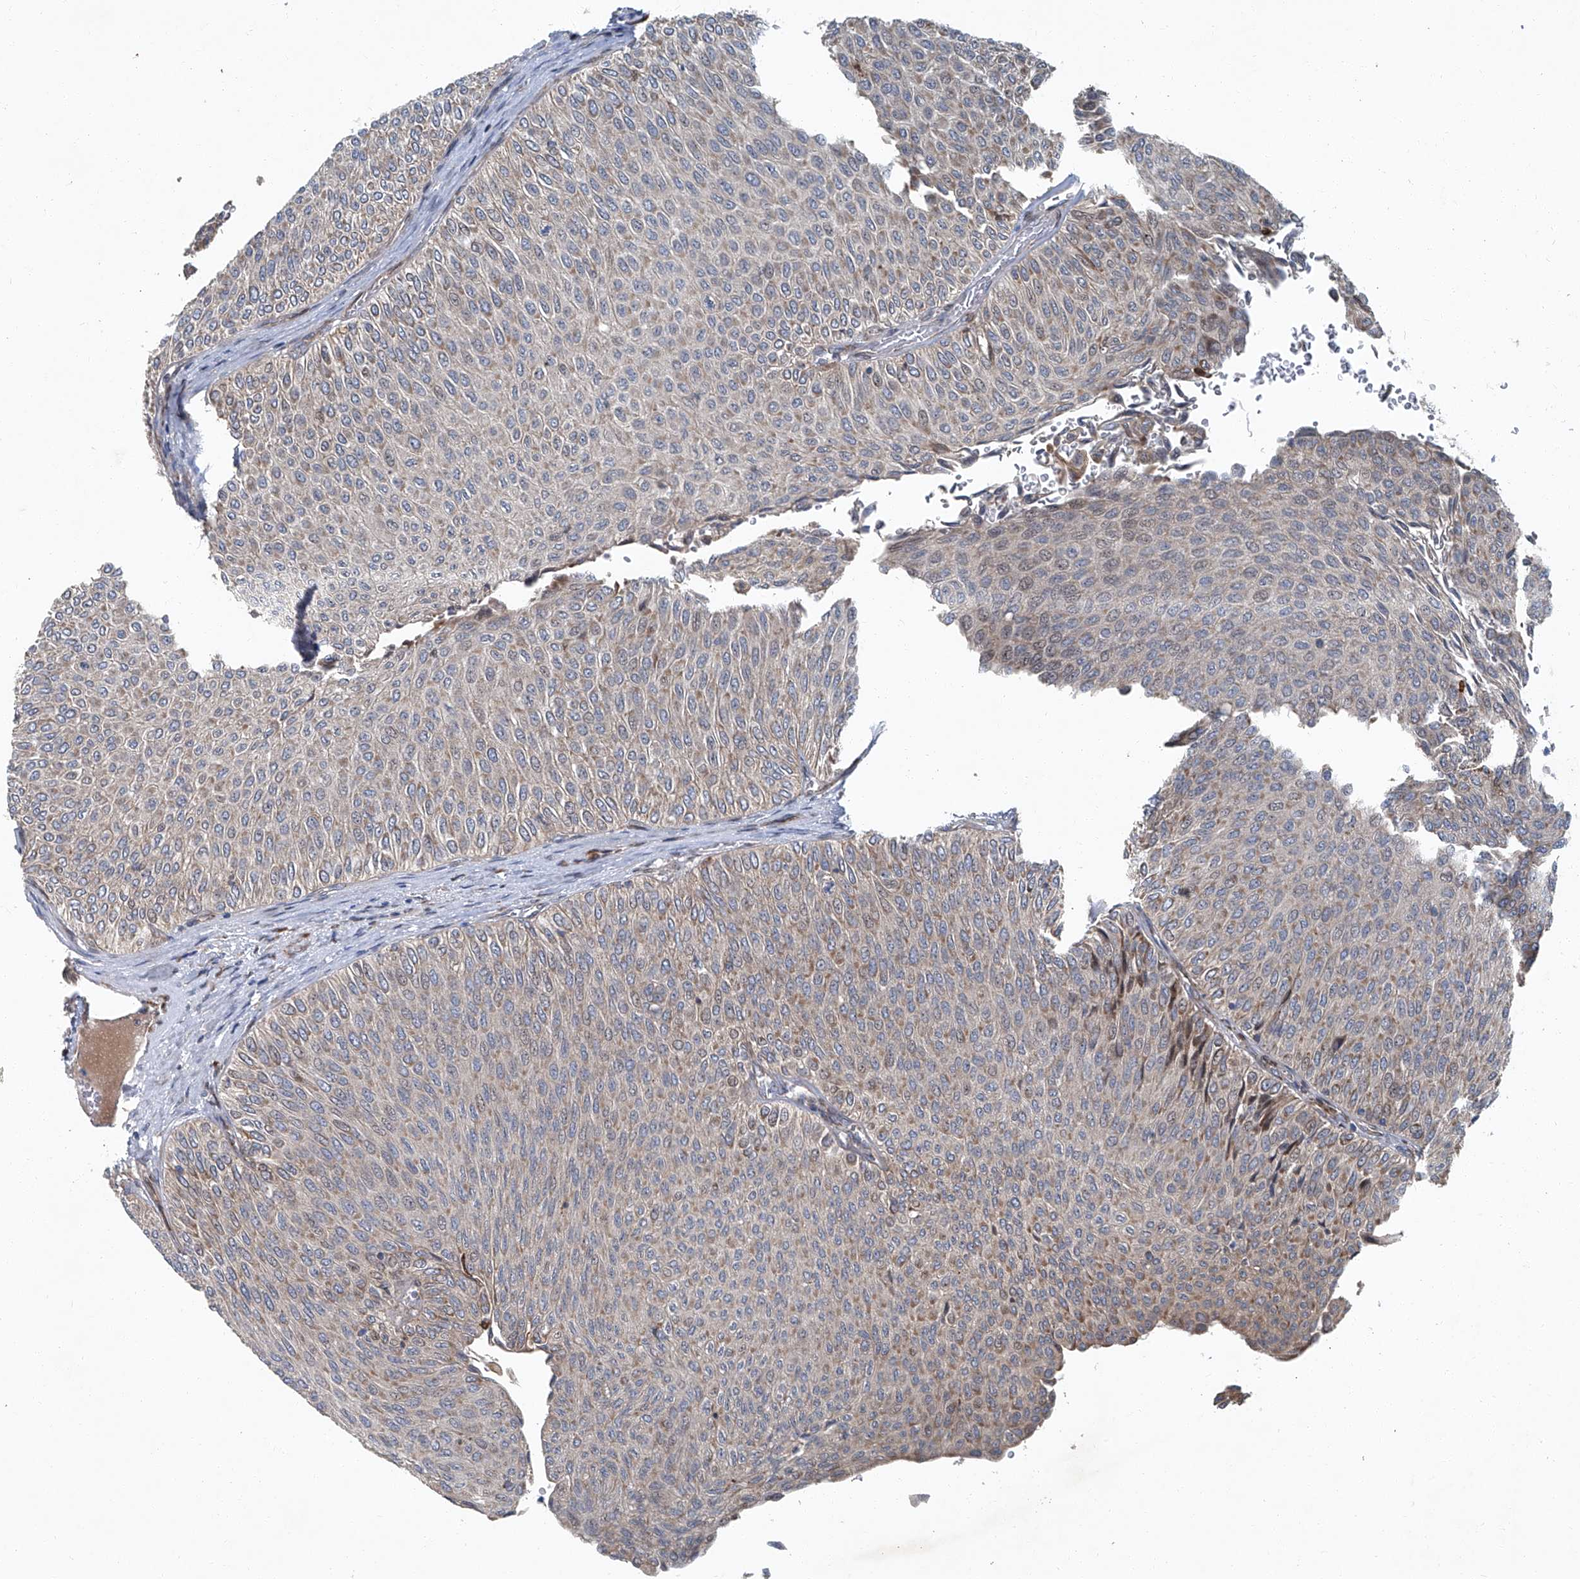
{"staining": {"intensity": "weak", "quantity": "25%-75%", "location": "cytoplasmic/membranous,nuclear"}, "tissue": "urothelial cancer", "cell_type": "Tumor cells", "image_type": "cancer", "snomed": [{"axis": "morphology", "description": "Urothelial carcinoma, Low grade"}, {"axis": "topography", "description": "Urinary bladder"}], "caption": "Weak cytoplasmic/membranous and nuclear positivity for a protein is appreciated in approximately 25%-75% of tumor cells of urothelial carcinoma (low-grade) using immunohistochemistry (IHC).", "gene": "GPR132", "patient": {"sex": "male", "age": 78}}